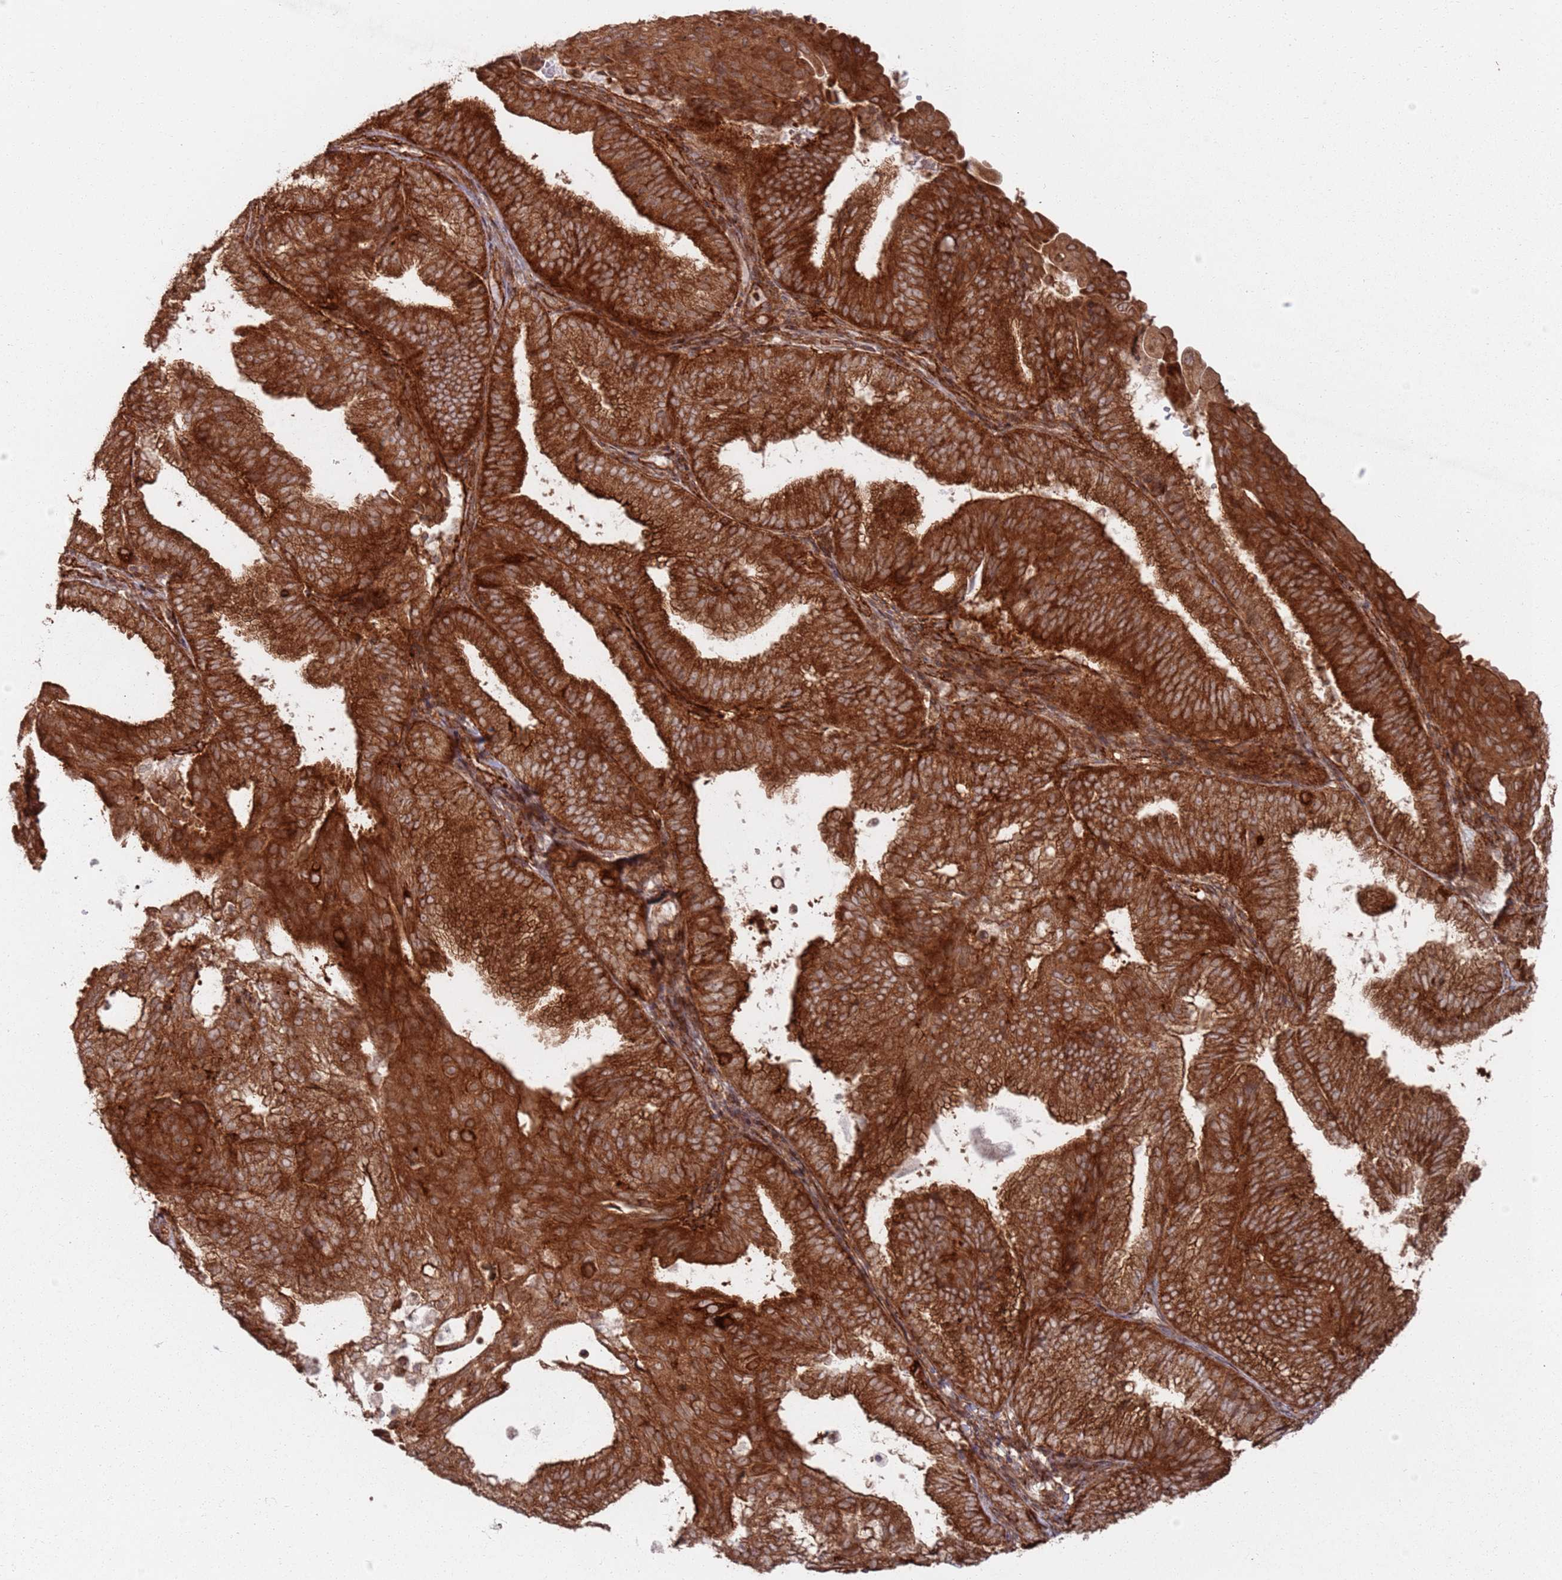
{"staining": {"intensity": "strong", "quantity": ">75%", "location": "cytoplasmic/membranous"}, "tissue": "endometrial cancer", "cell_type": "Tumor cells", "image_type": "cancer", "snomed": [{"axis": "morphology", "description": "Adenocarcinoma, NOS"}, {"axis": "topography", "description": "Endometrium"}], "caption": "Immunohistochemistry histopathology image of neoplastic tissue: endometrial adenocarcinoma stained using immunohistochemistry demonstrates high levels of strong protein expression localized specifically in the cytoplasmic/membranous of tumor cells, appearing as a cytoplasmic/membranous brown color.", "gene": "PIH1D1", "patient": {"sex": "female", "age": 49}}